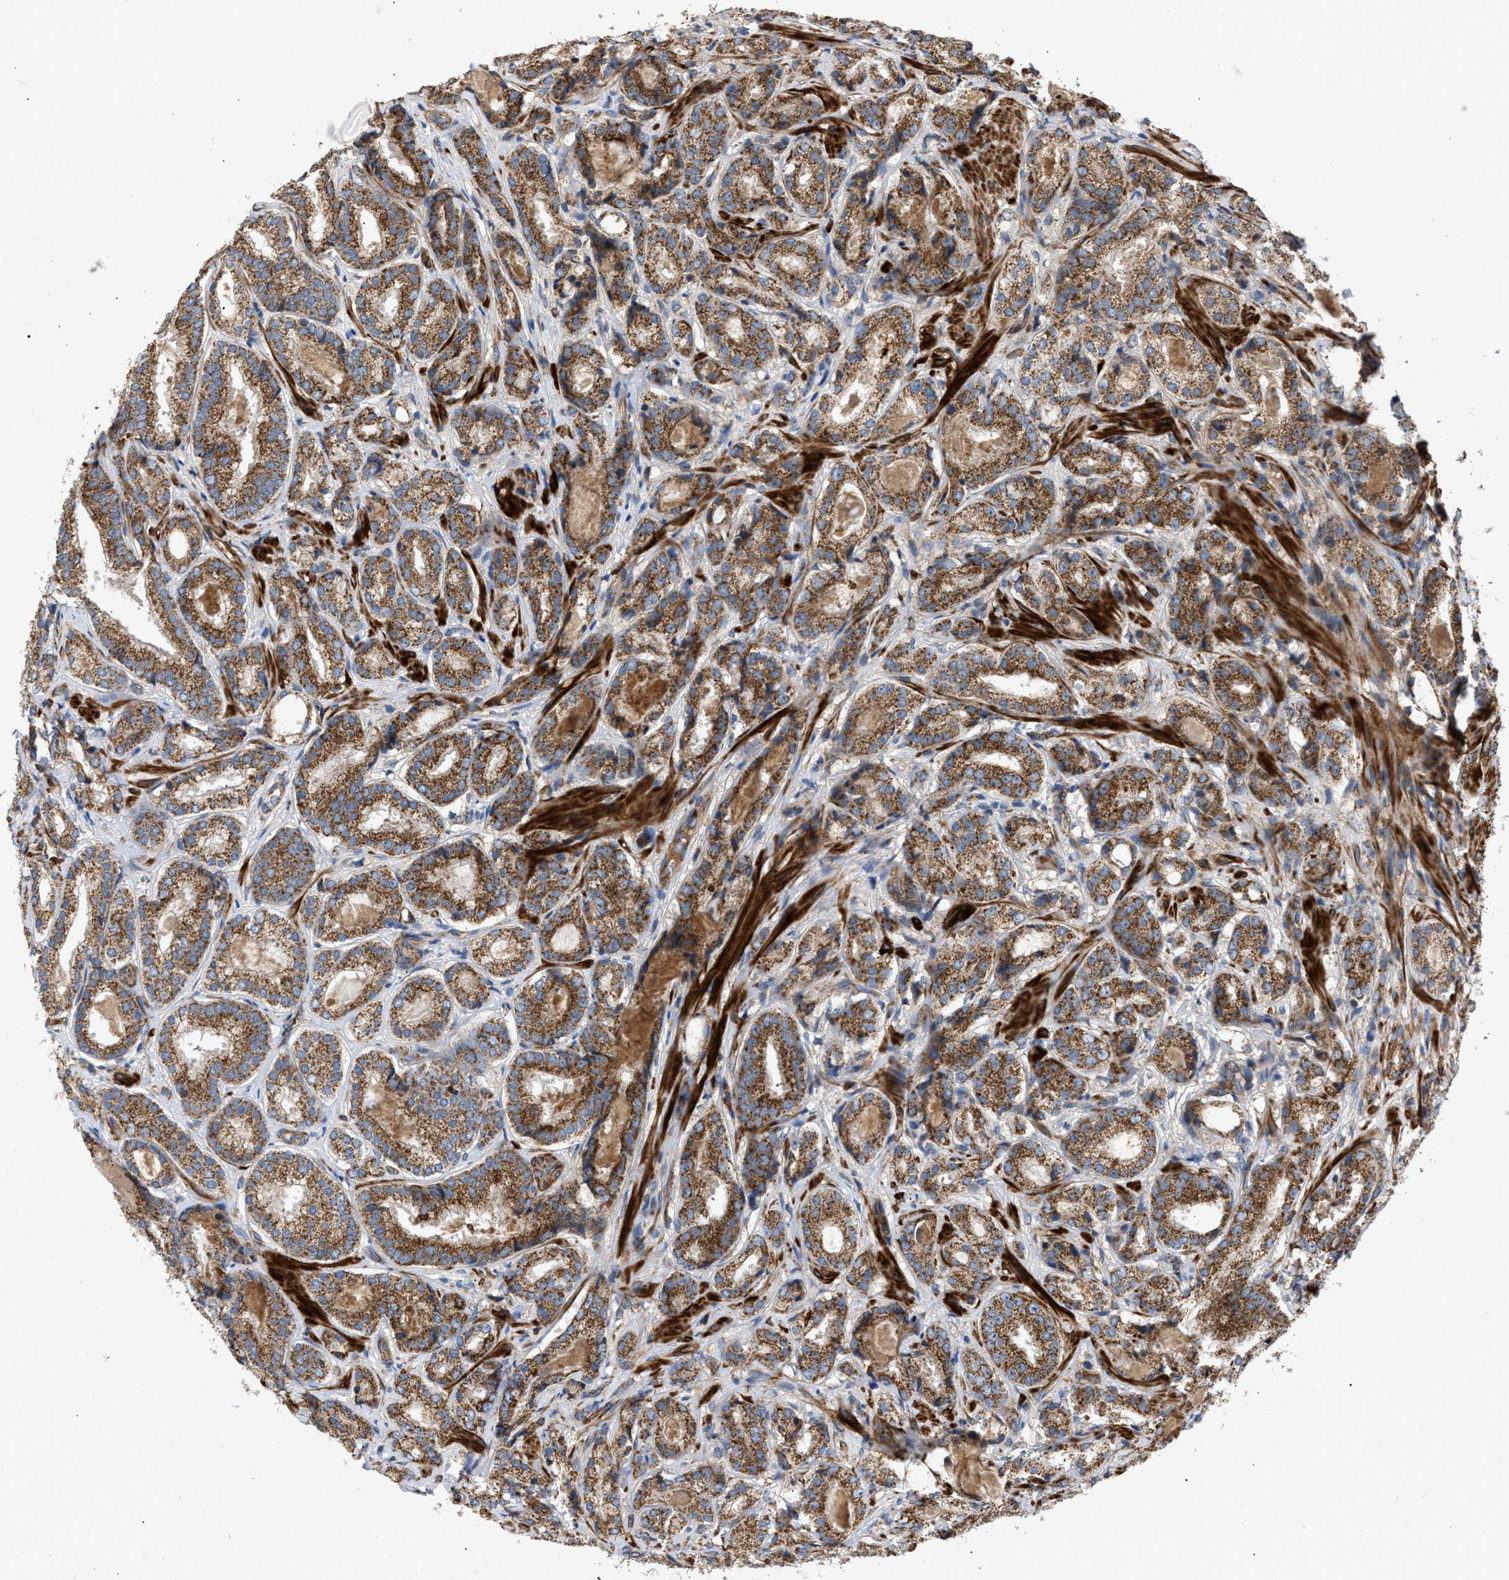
{"staining": {"intensity": "moderate", "quantity": ">75%", "location": "cytoplasmic/membranous"}, "tissue": "prostate cancer", "cell_type": "Tumor cells", "image_type": "cancer", "snomed": [{"axis": "morphology", "description": "Adenocarcinoma, Low grade"}, {"axis": "topography", "description": "Prostate"}], "caption": "Prostate cancer (low-grade adenocarcinoma) was stained to show a protein in brown. There is medium levels of moderate cytoplasmic/membranous positivity in approximately >75% of tumor cells. (brown staining indicates protein expression, while blue staining denotes nuclei).", "gene": "TACO1", "patient": {"sex": "male", "age": 69}}